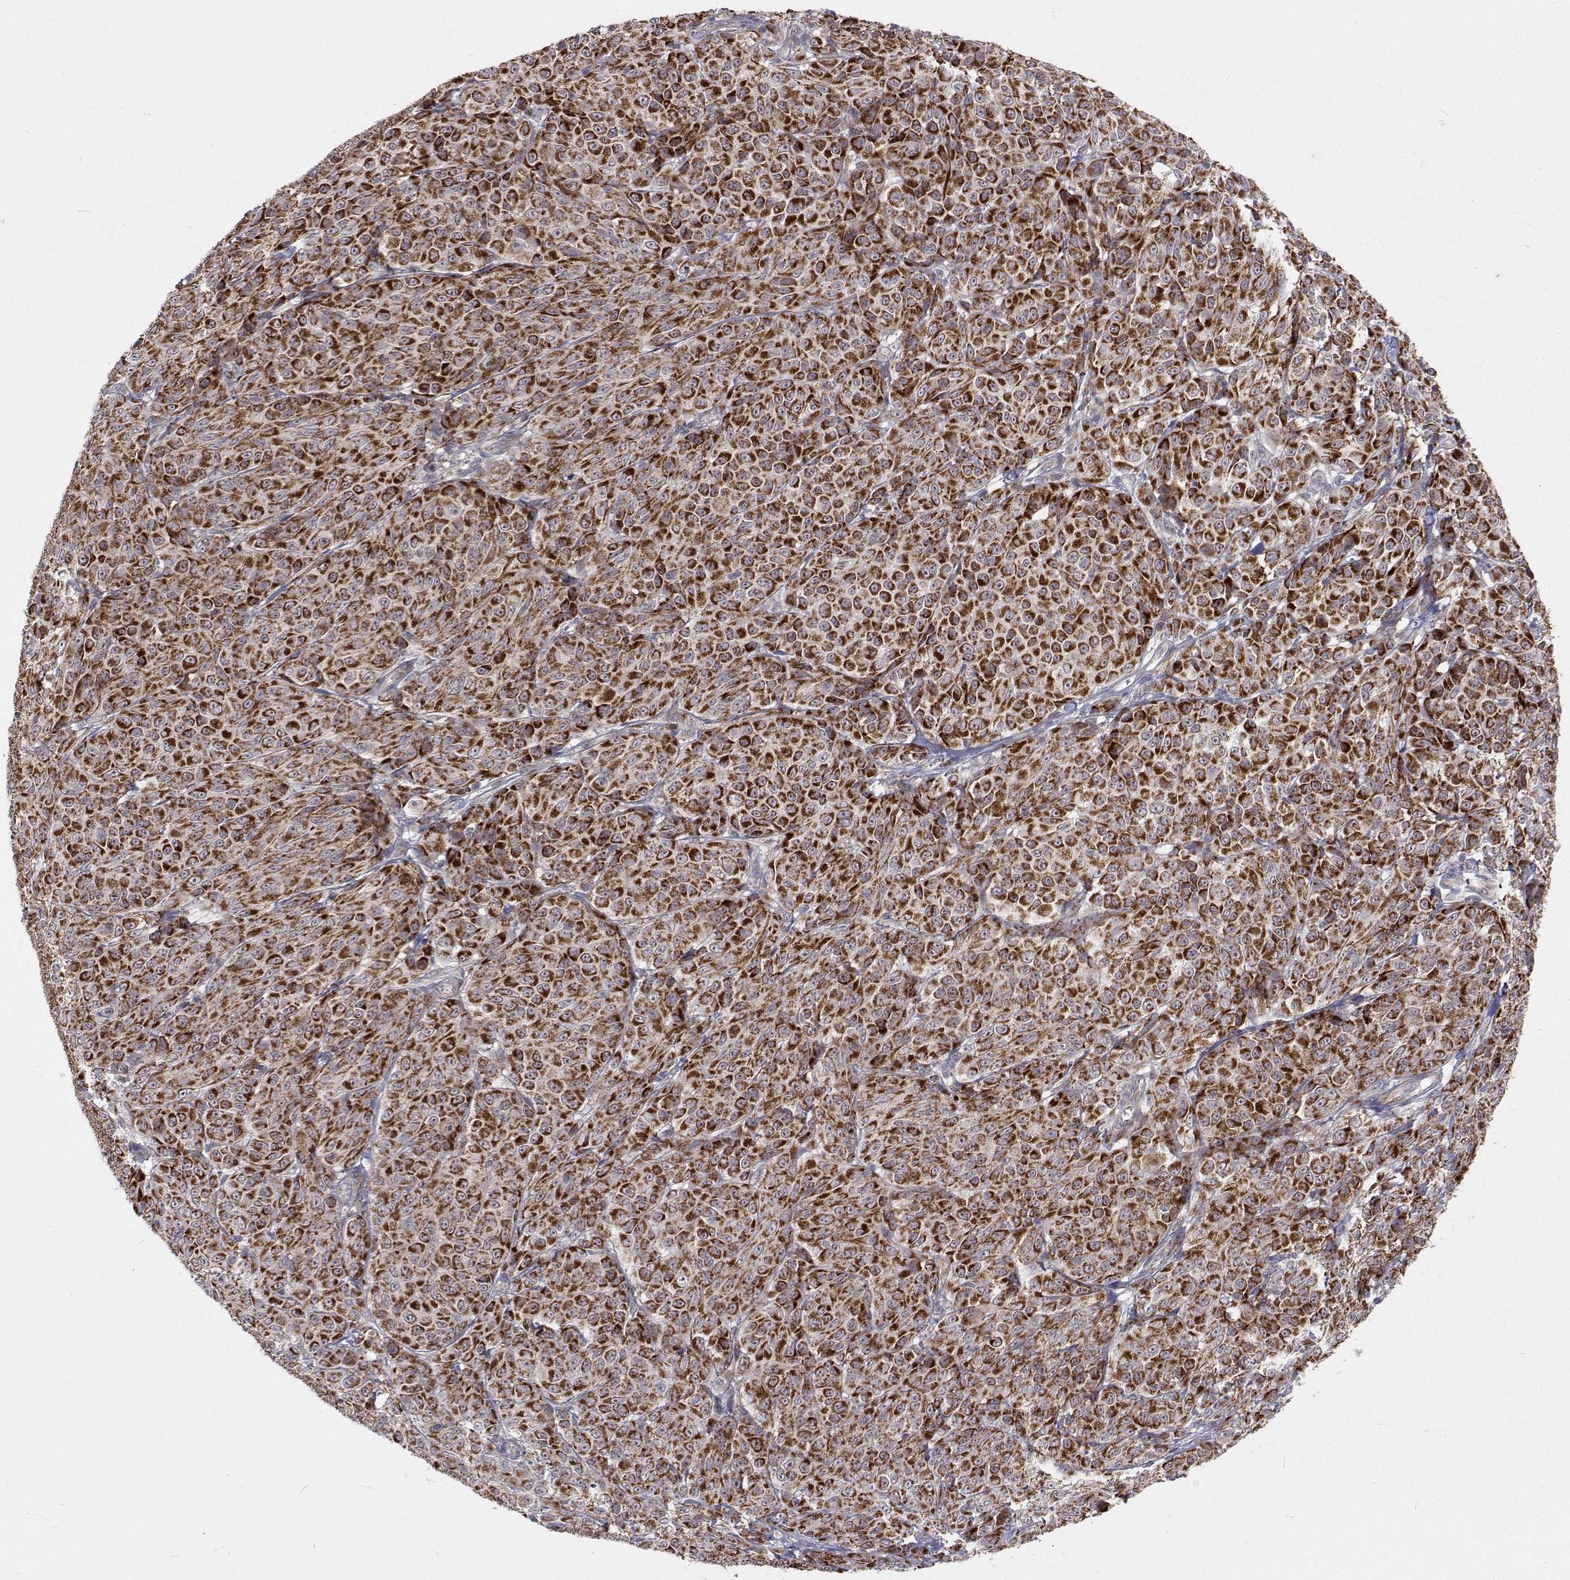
{"staining": {"intensity": "strong", "quantity": ">75%", "location": "cytoplasmic/membranous"}, "tissue": "melanoma", "cell_type": "Tumor cells", "image_type": "cancer", "snomed": [{"axis": "morphology", "description": "Malignant melanoma, NOS"}, {"axis": "topography", "description": "Skin"}], "caption": "Immunohistochemical staining of human malignant melanoma displays high levels of strong cytoplasmic/membranous protein expression in approximately >75% of tumor cells. (brown staining indicates protein expression, while blue staining denotes nuclei).", "gene": "DHTKD1", "patient": {"sex": "male", "age": 89}}